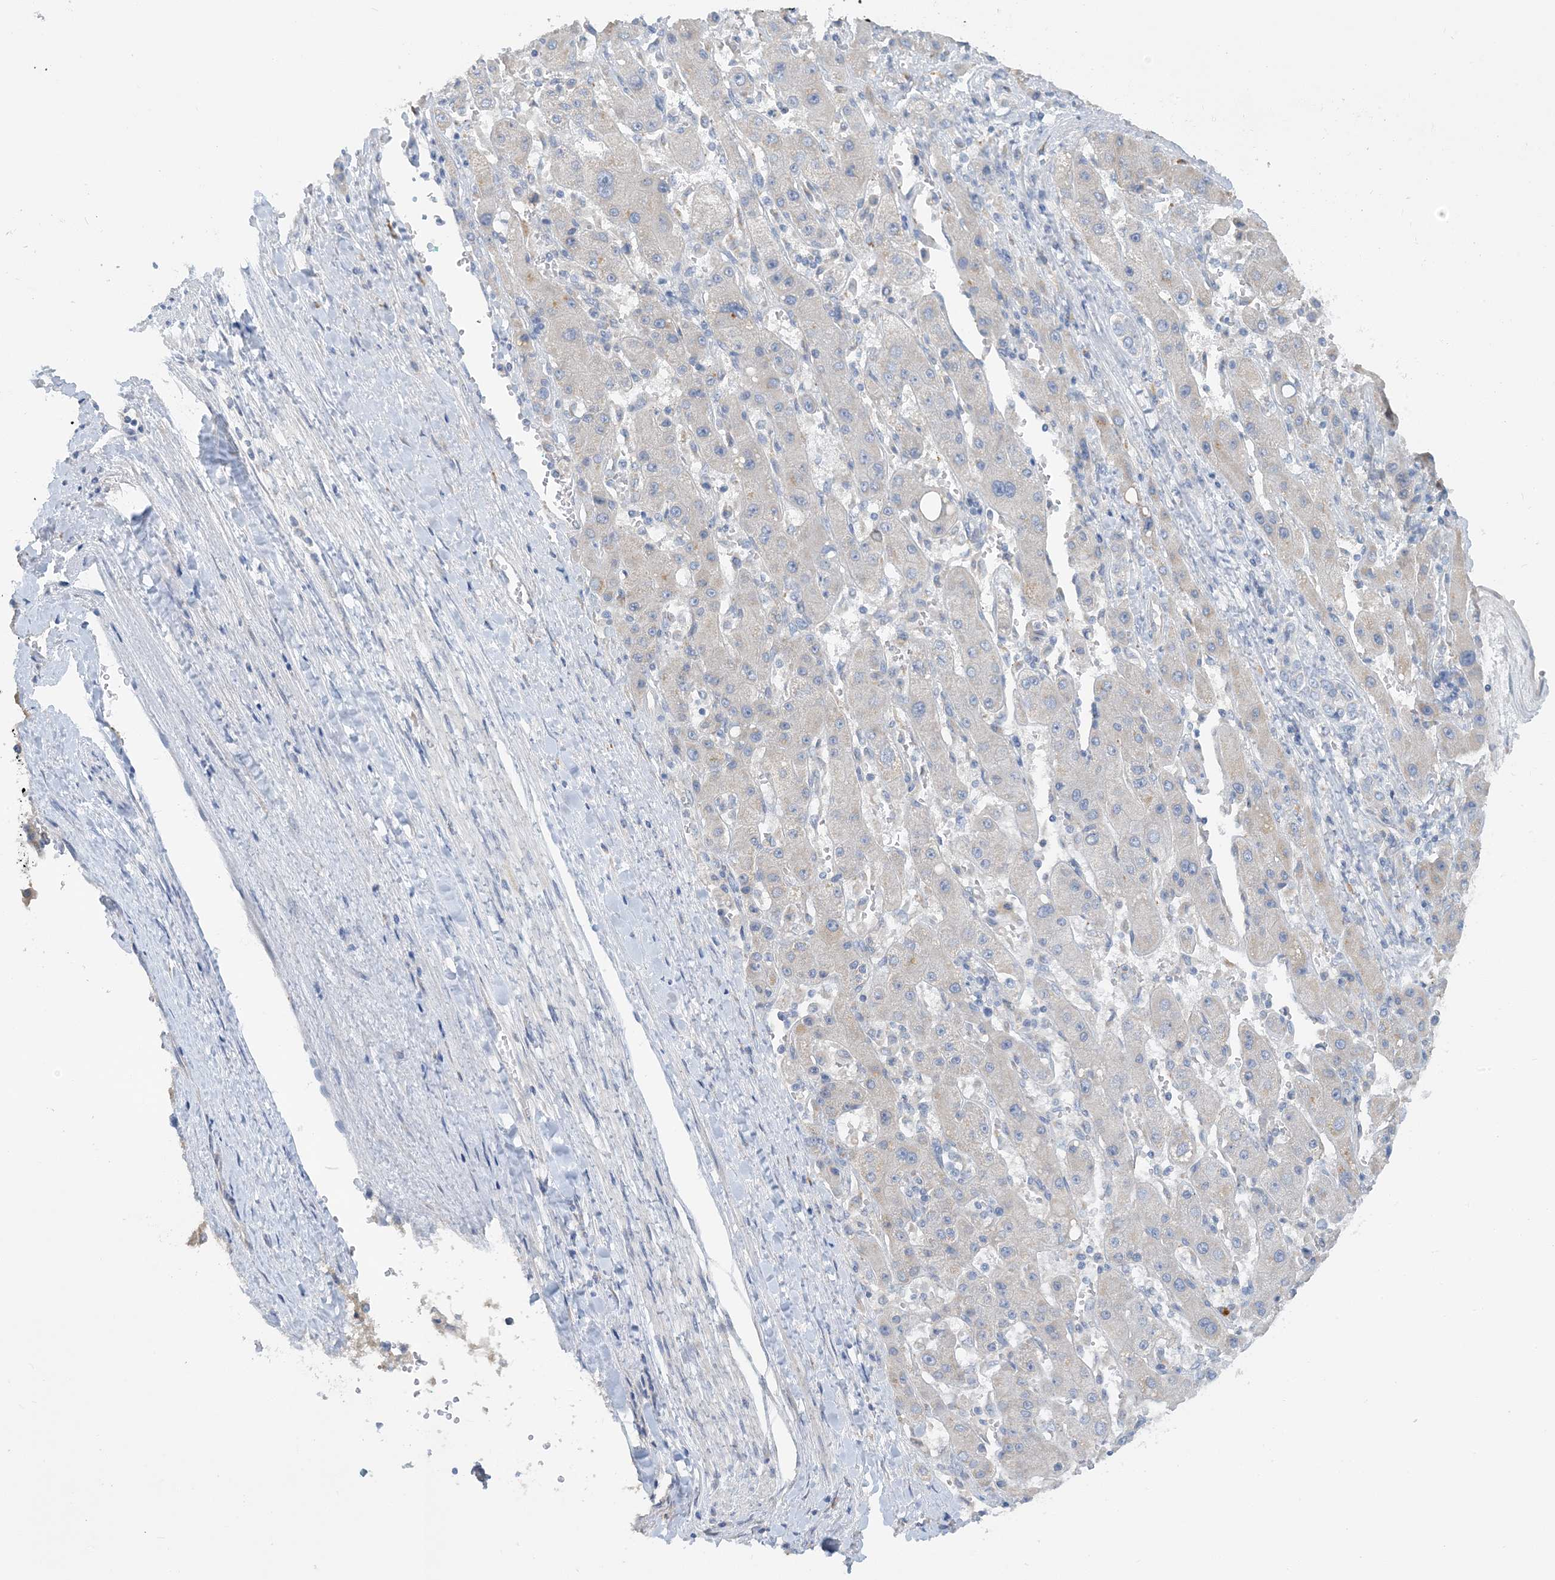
{"staining": {"intensity": "negative", "quantity": "none", "location": "none"}, "tissue": "liver cancer", "cell_type": "Tumor cells", "image_type": "cancer", "snomed": [{"axis": "morphology", "description": "Carcinoma, Hepatocellular, NOS"}, {"axis": "topography", "description": "Liver"}], "caption": "Histopathology image shows no protein positivity in tumor cells of liver hepatocellular carcinoma tissue. Brightfield microscopy of immunohistochemistry (IHC) stained with DAB (brown) and hematoxylin (blue), captured at high magnification.", "gene": "ZCCHC18", "patient": {"sex": "female", "age": 73}}